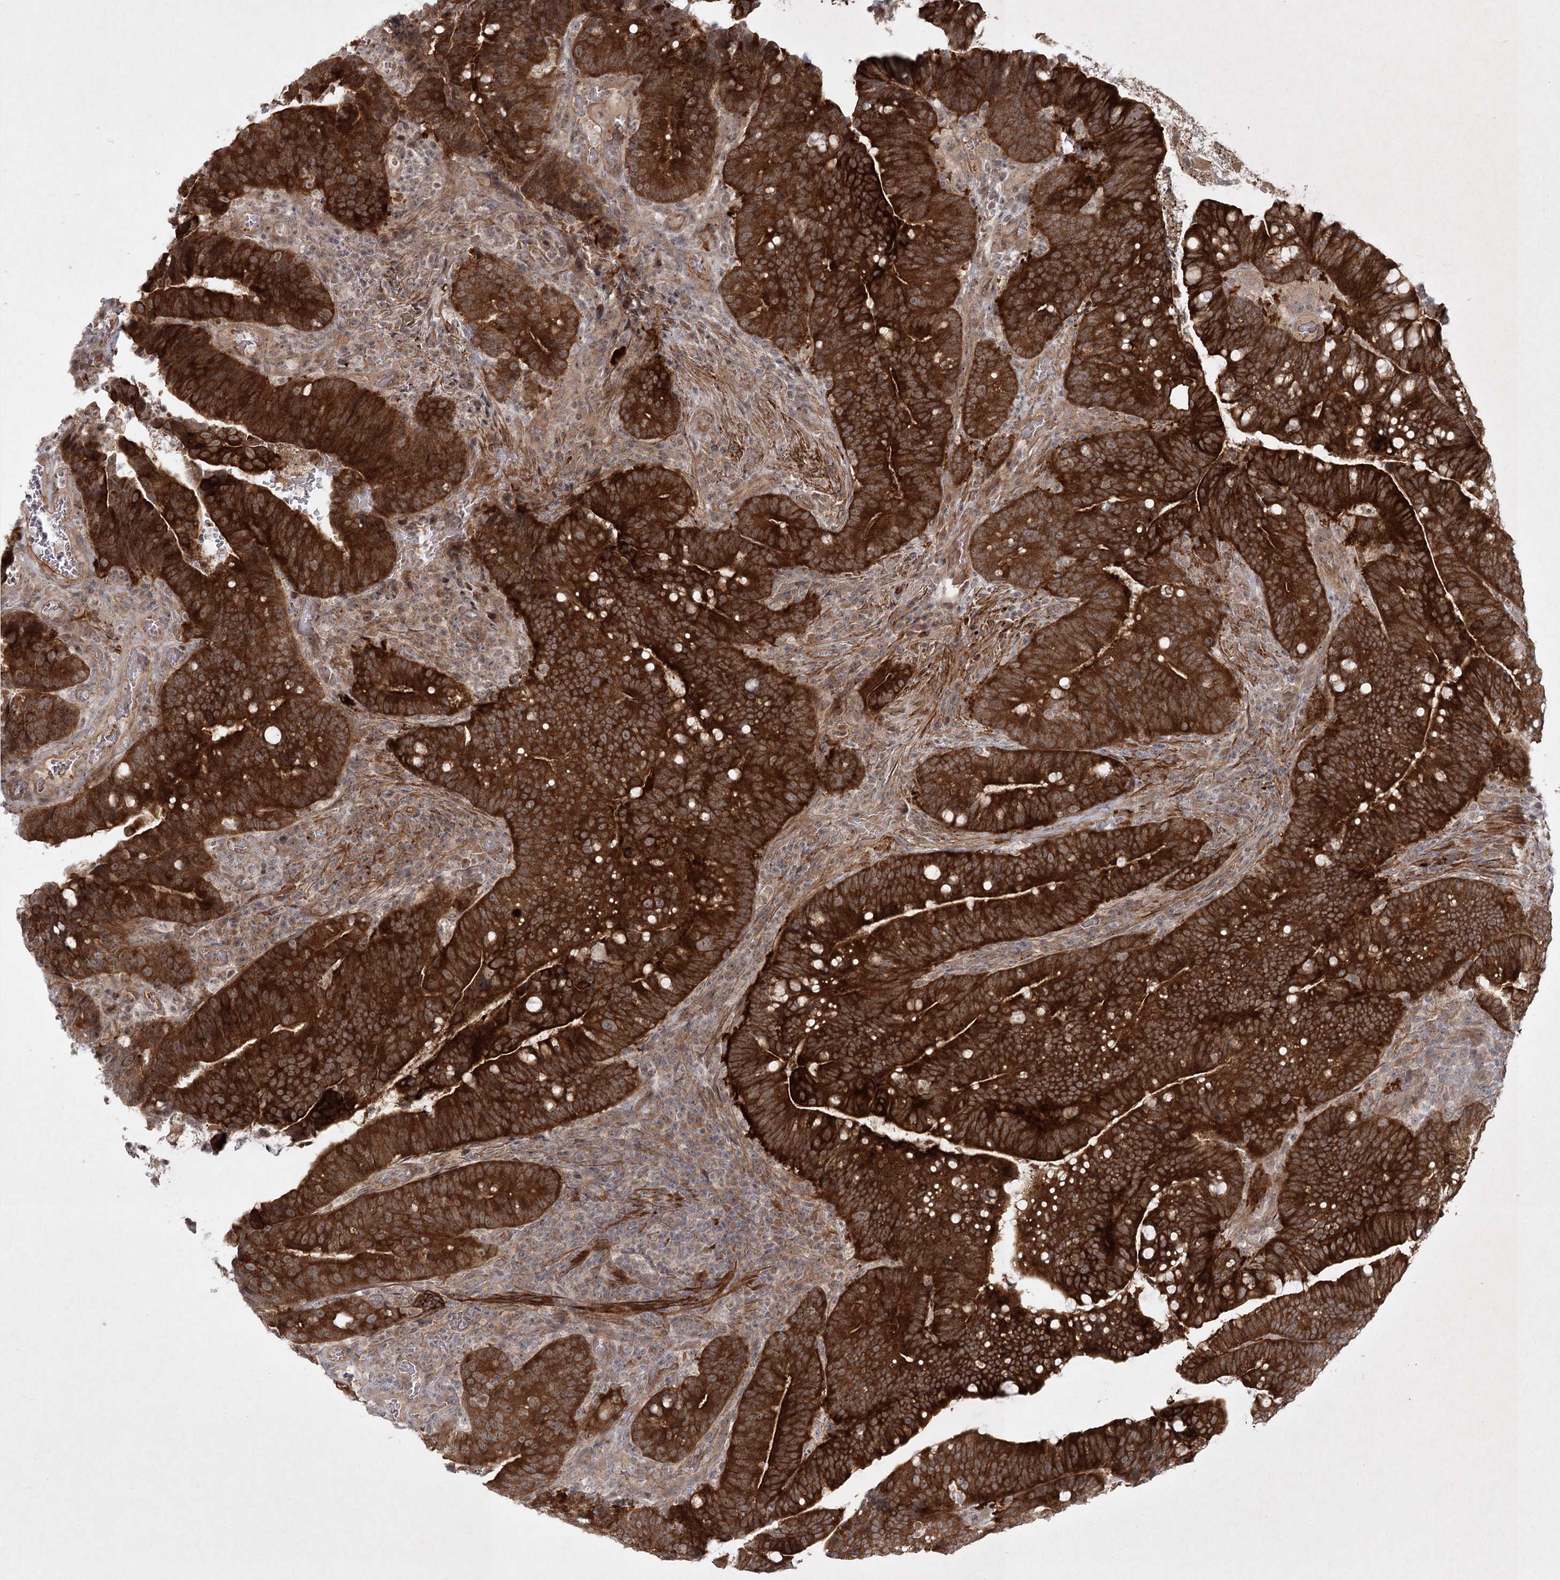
{"staining": {"intensity": "strong", "quantity": ">75%", "location": "cytoplasmic/membranous"}, "tissue": "colorectal cancer", "cell_type": "Tumor cells", "image_type": "cancer", "snomed": [{"axis": "morphology", "description": "Adenocarcinoma, NOS"}, {"axis": "topography", "description": "Colon"}], "caption": "Protein analysis of colorectal adenocarcinoma tissue shows strong cytoplasmic/membranous staining in approximately >75% of tumor cells. The staining was performed using DAB (3,3'-diaminobenzidine), with brown indicating positive protein expression. Nuclei are stained blue with hematoxylin.", "gene": "SH2D3A", "patient": {"sex": "female", "age": 66}}